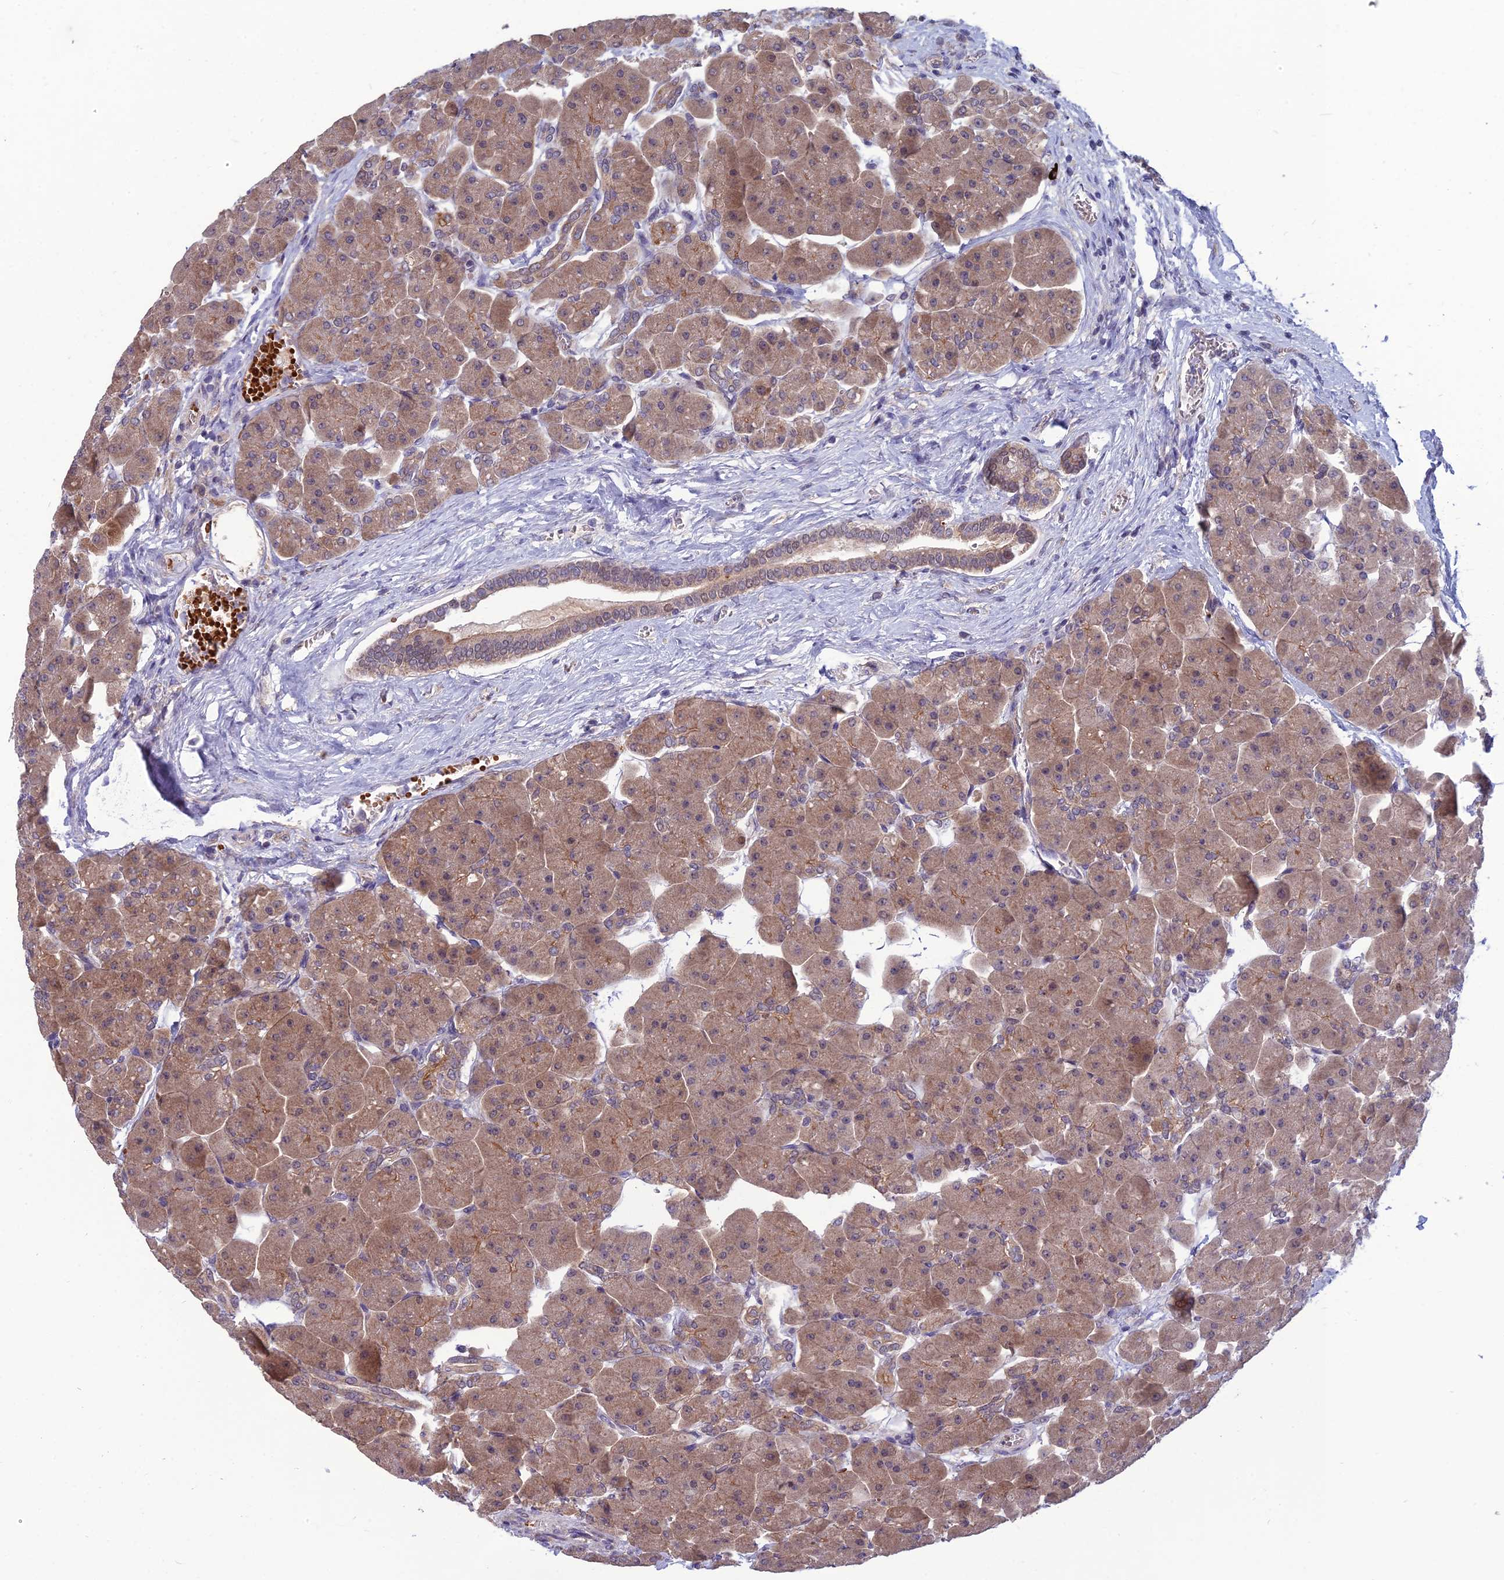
{"staining": {"intensity": "moderate", "quantity": "25%-75%", "location": "cytoplasmic/membranous,nuclear"}, "tissue": "pancreas", "cell_type": "Exocrine glandular cells", "image_type": "normal", "snomed": [{"axis": "morphology", "description": "Normal tissue, NOS"}, {"axis": "topography", "description": "Pancreas"}], "caption": "Immunohistochemistry photomicrograph of unremarkable human pancreas stained for a protein (brown), which displays medium levels of moderate cytoplasmic/membranous,nuclear expression in approximately 25%-75% of exocrine glandular cells.", "gene": "GIPC1", "patient": {"sex": "male", "age": 66}}